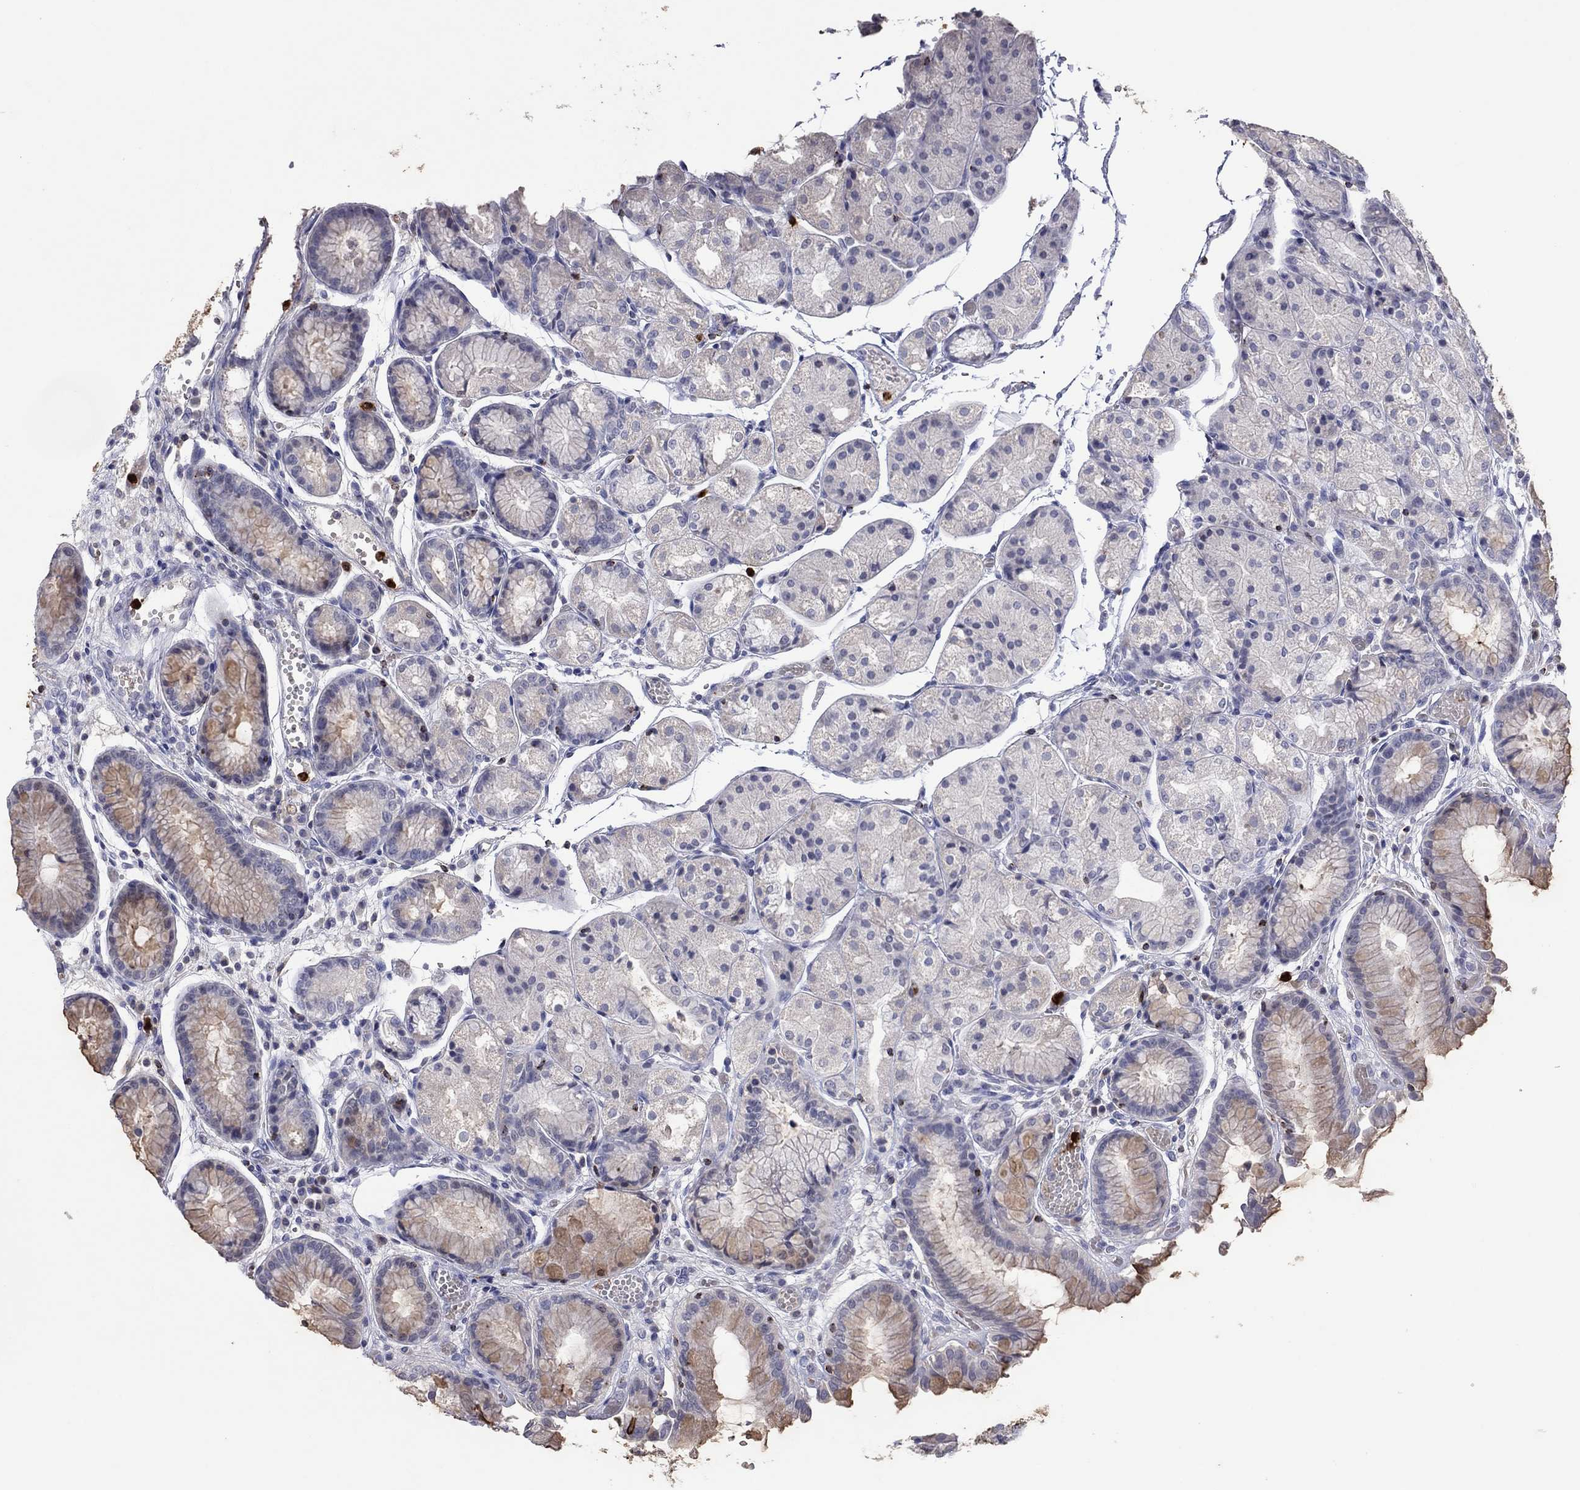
{"staining": {"intensity": "weak", "quantity": "25%-75%", "location": "cytoplasmic/membranous"}, "tissue": "stomach", "cell_type": "Glandular cells", "image_type": "normal", "snomed": [{"axis": "morphology", "description": "Normal tissue, NOS"}, {"axis": "topography", "description": "Stomach, upper"}], "caption": "IHC histopathology image of benign stomach: human stomach stained using IHC exhibits low levels of weak protein expression localized specifically in the cytoplasmic/membranous of glandular cells, appearing as a cytoplasmic/membranous brown color.", "gene": "CCL5", "patient": {"sex": "male", "age": 72}}